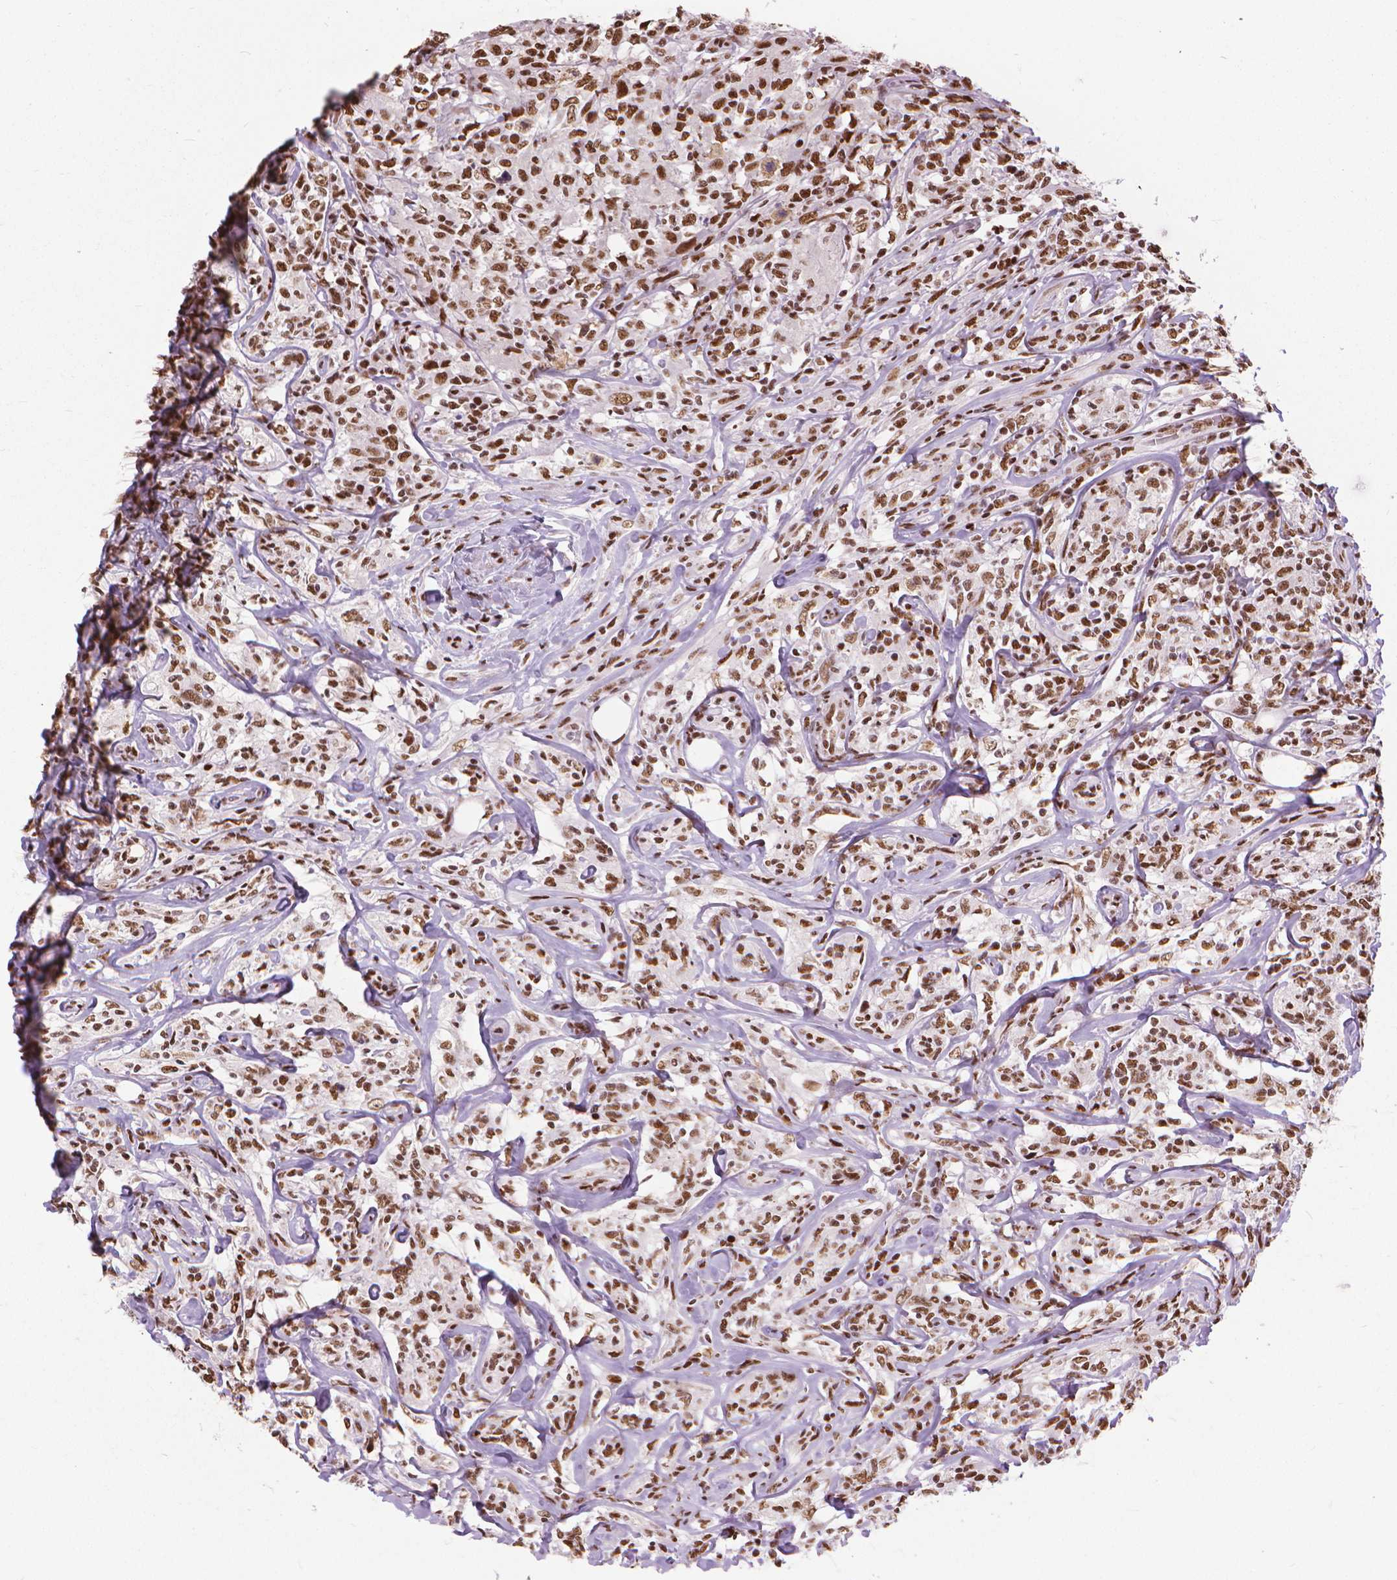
{"staining": {"intensity": "moderate", "quantity": ">75%", "location": "nuclear"}, "tissue": "lymphoma", "cell_type": "Tumor cells", "image_type": "cancer", "snomed": [{"axis": "morphology", "description": "Malignant lymphoma, non-Hodgkin's type, High grade"}, {"axis": "topography", "description": "Lymph node"}], "caption": "The immunohistochemical stain highlights moderate nuclear expression in tumor cells of lymphoma tissue. (DAB (3,3'-diaminobenzidine) IHC, brown staining for protein, blue staining for nuclei).", "gene": "AKAP8", "patient": {"sex": "female", "age": 84}}